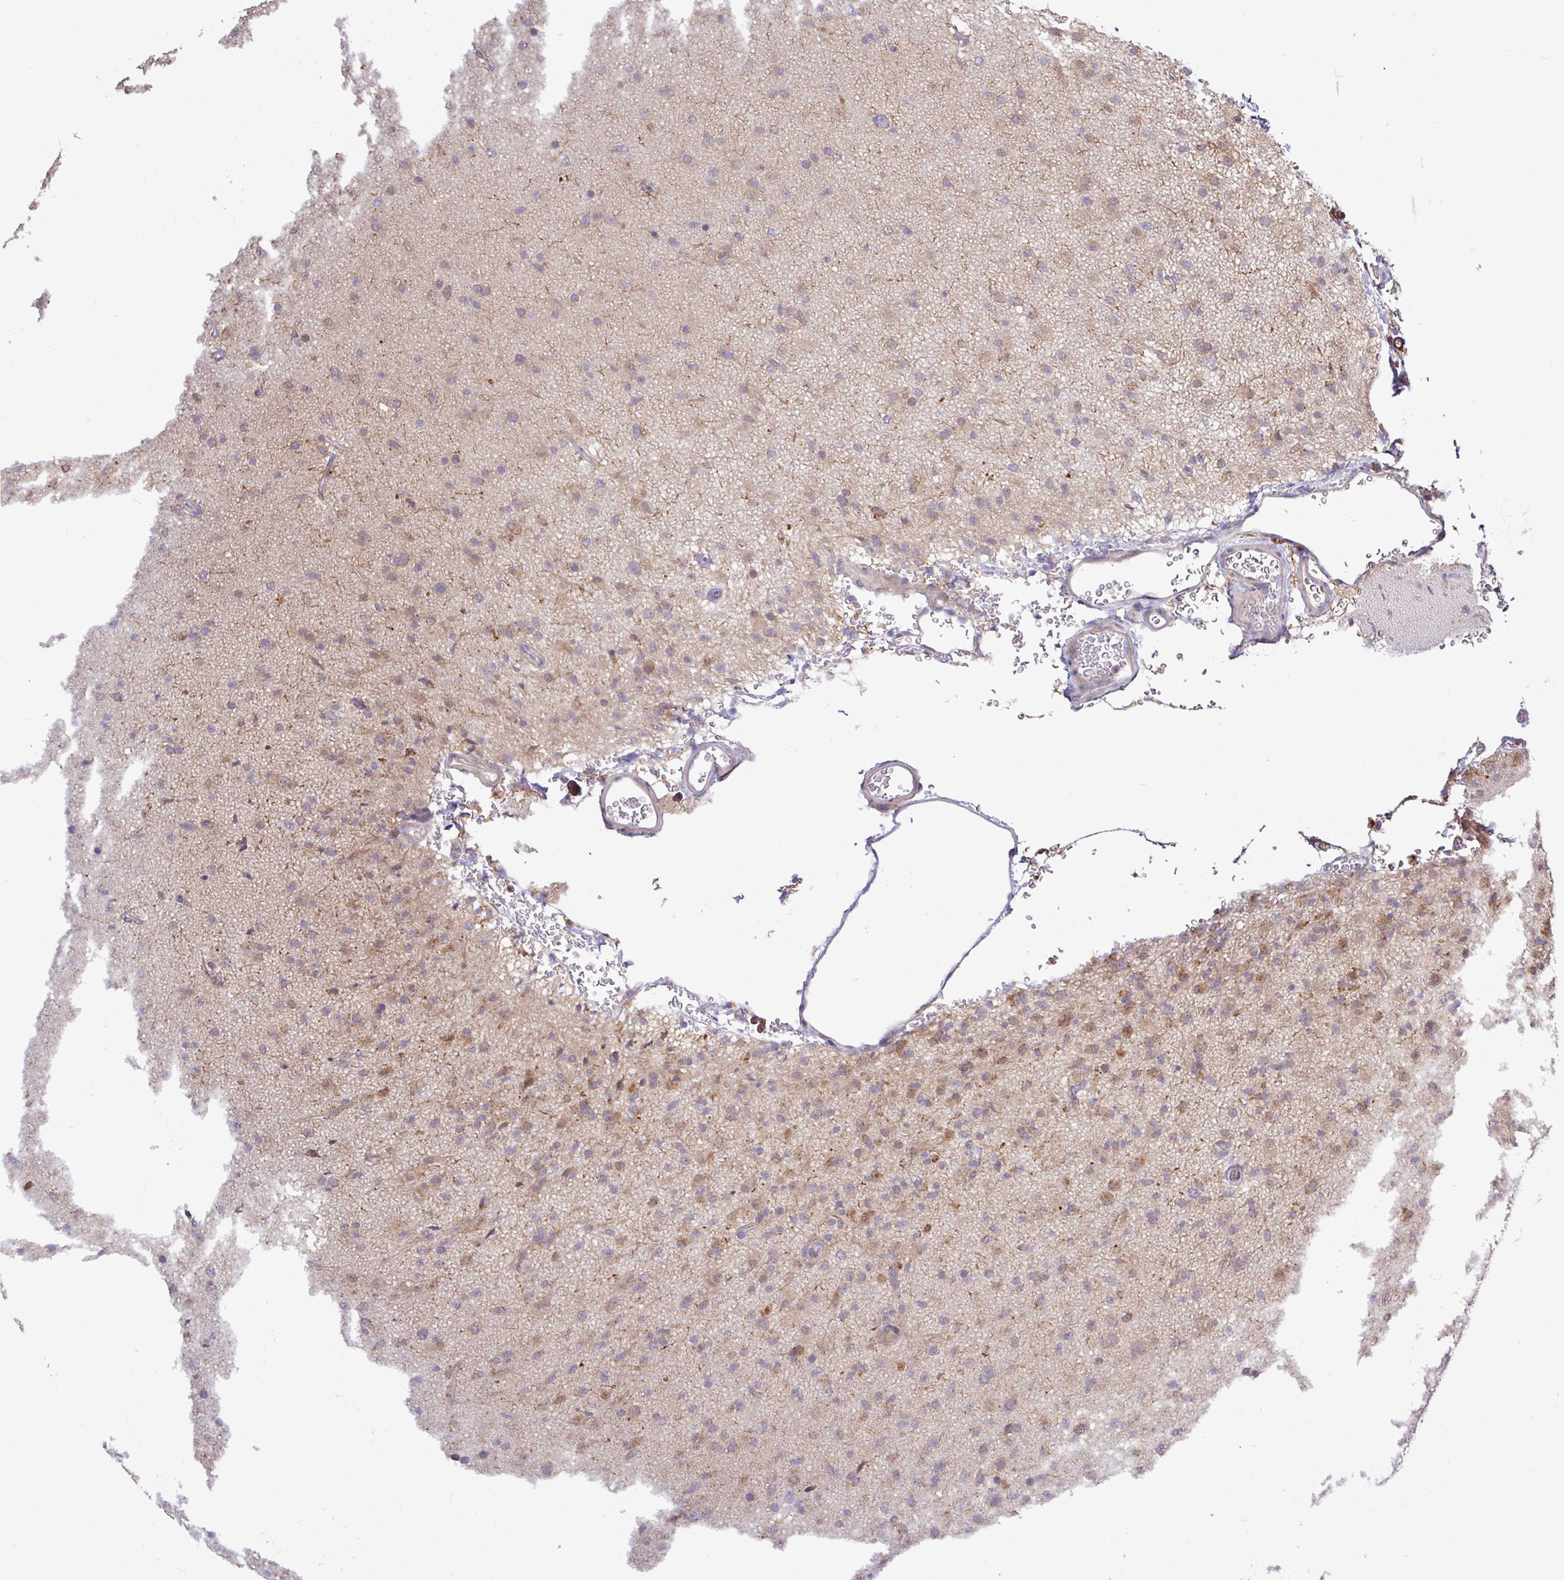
{"staining": {"intensity": "weak", "quantity": "25%-75%", "location": "cytoplasmic/membranous"}, "tissue": "glioma", "cell_type": "Tumor cells", "image_type": "cancer", "snomed": [{"axis": "morphology", "description": "Glioma, malignant, Low grade"}, {"axis": "topography", "description": "Brain"}], "caption": "A histopathology image of glioma stained for a protein exhibits weak cytoplasmic/membranous brown staining in tumor cells. (DAB IHC with brightfield microscopy, high magnification).", "gene": "TM2D2", "patient": {"sex": "male", "age": 65}}